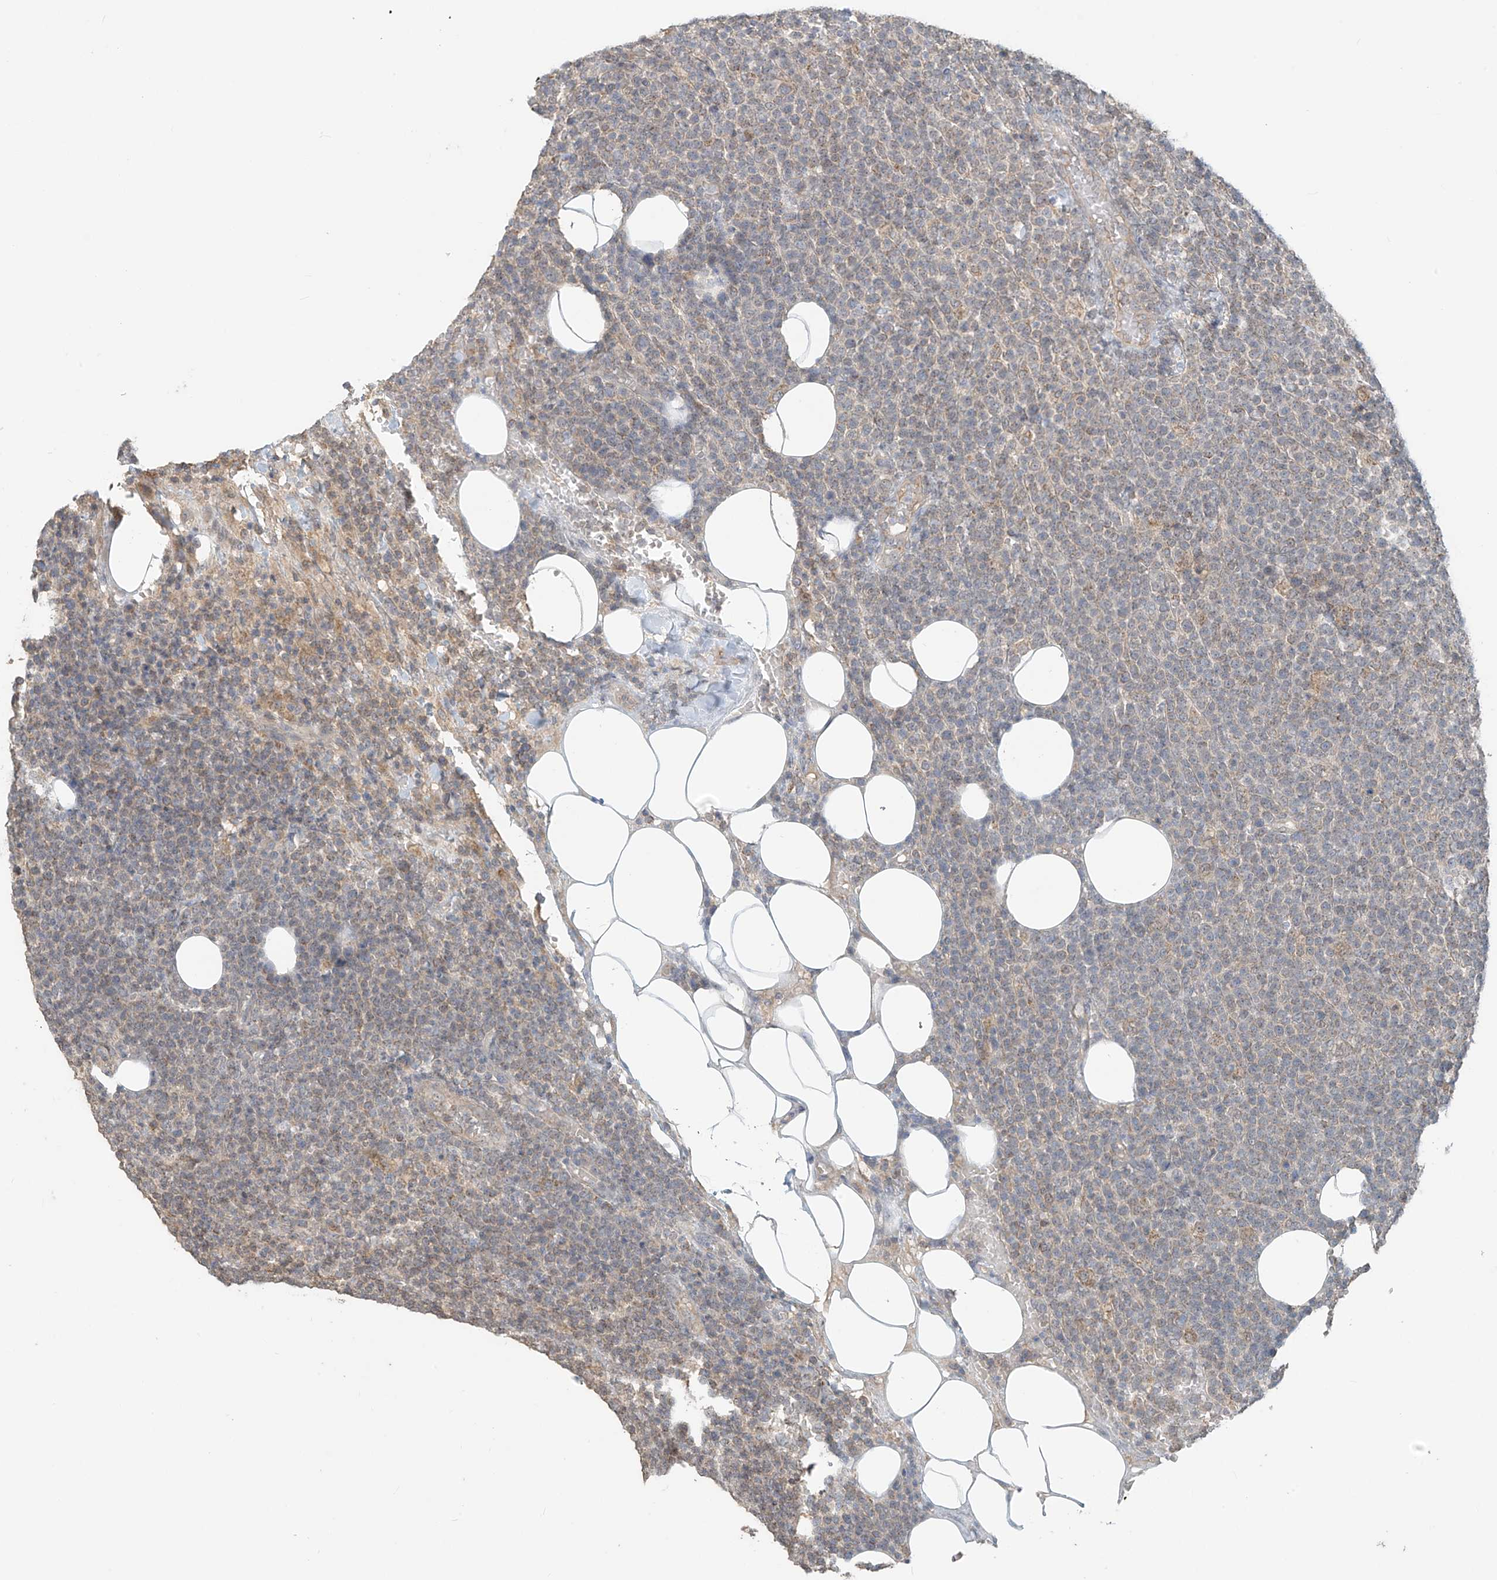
{"staining": {"intensity": "negative", "quantity": "none", "location": "none"}, "tissue": "lymphoma", "cell_type": "Tumor cells", "image_type": "cancer", "snomed": [{"axis": "morphology", "description": "Malignant lymphoma, non-Hodgkin's type, High grade"}, {"axis": "topography", "description": "Lymph node"}], "caption": "The image demonstrates no significant expression in tumor cells of high-grade malignant lymphoma, non-Hodgkin's type. (DAB (3,3'-diaminobenzidine) immunohistochemistry (IHC) visualized using brightfield microscopy, high magnification).", "gene": "ABCD1", "patient": {"sex": "male", "age": 61}}